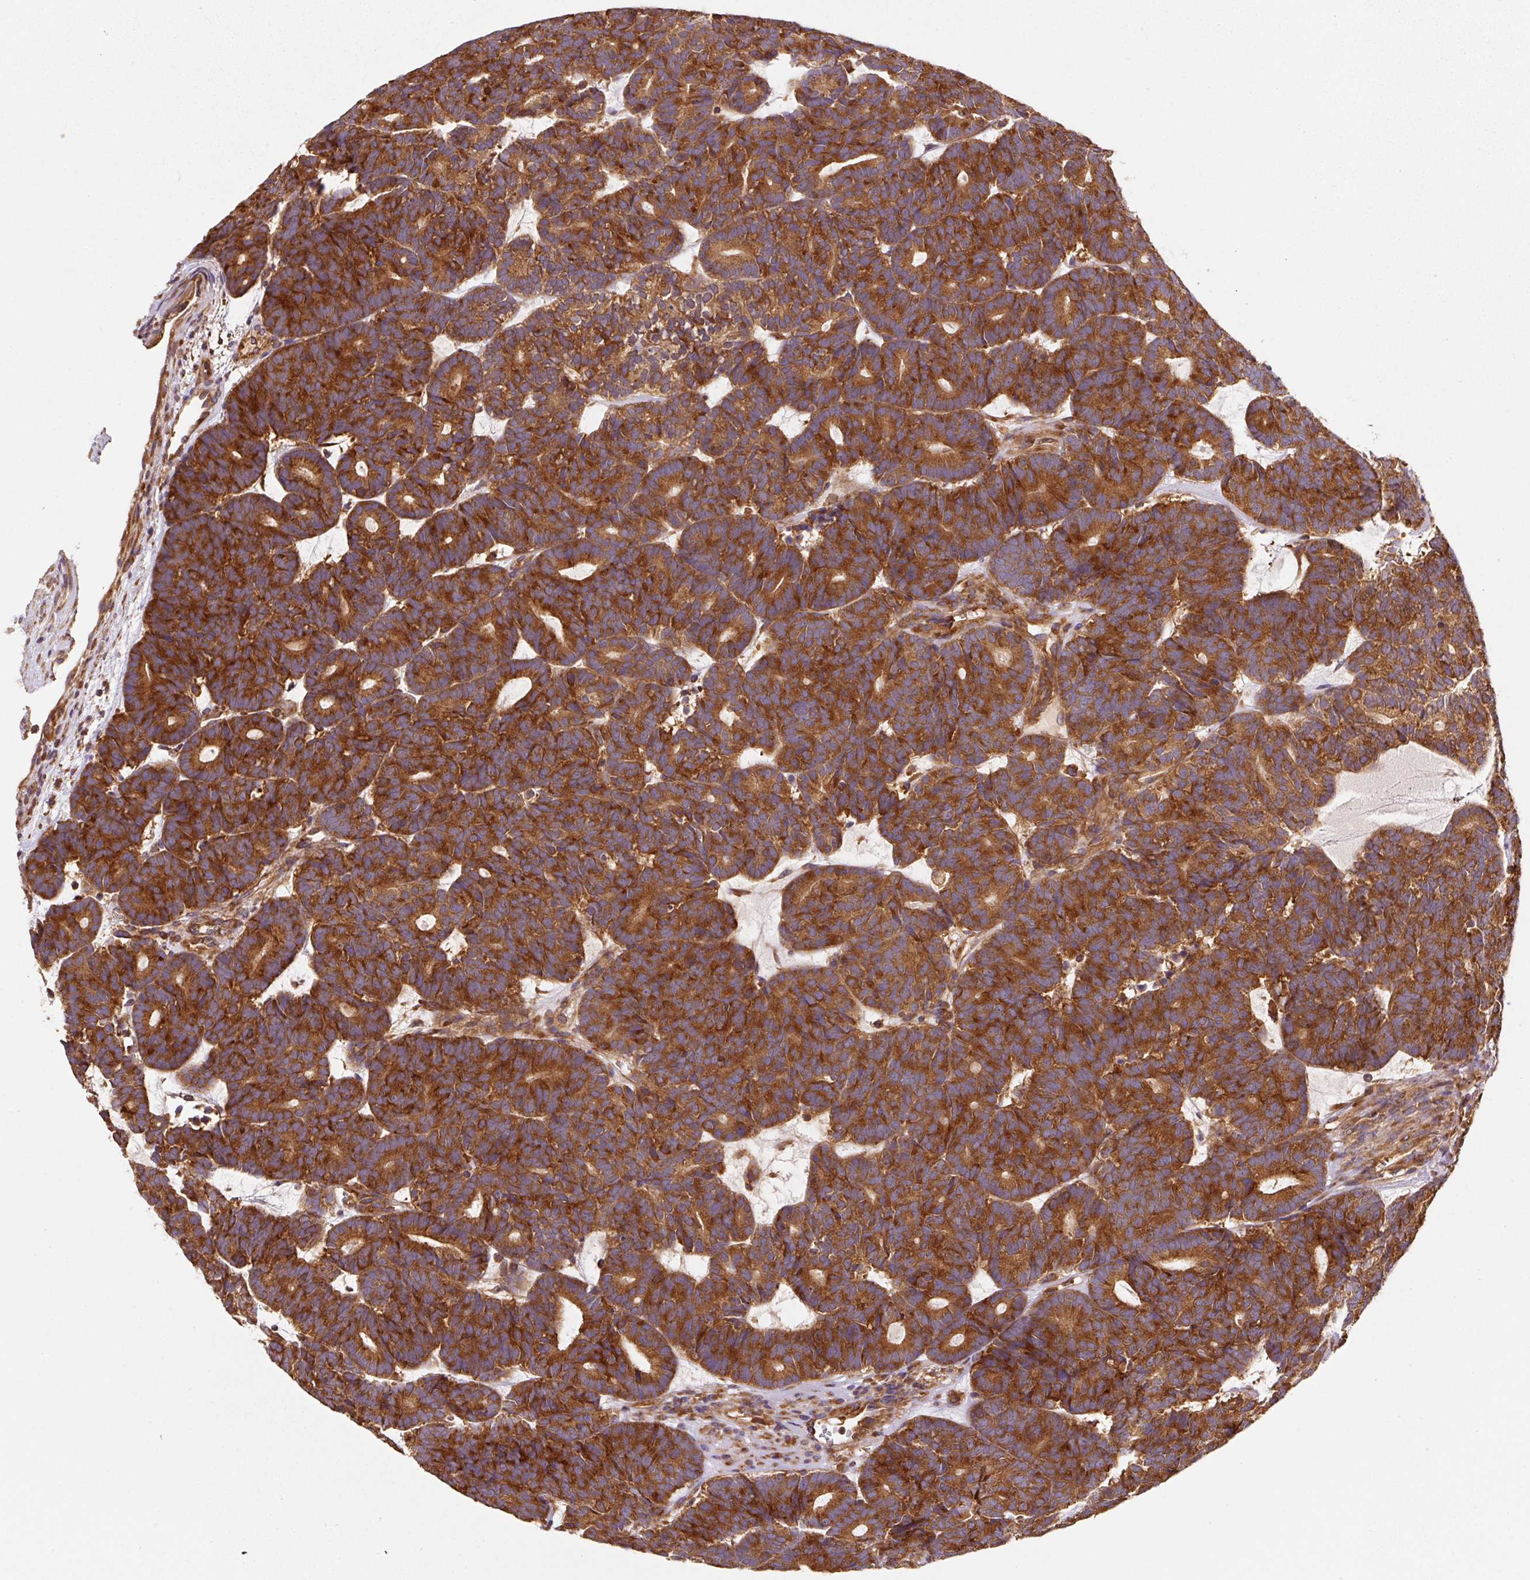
{"staining": {"intensity": "strong", "quantity": ">75%", "location": "cytoplasmic/membranous"}, "tissue": "head and neck cancer", "cell_type": "Tumor cells", "image_type": "cancer", "snomed": [{"axis": "morphology", "description": "Adenocarcinoma, NOS"}, {"axis": "topography", "description": "Head-Neck"}], "caption": "Immunohistochemistry (DAB (3,3'-diaminobenzidine)) staining of human head and neck cancer demonstrates strong cytoplasmic/membranous protein expression in about >75% of tumor cells.", "gene": "EIF2S2", "patient": {"sex": "female", "age": 81}}